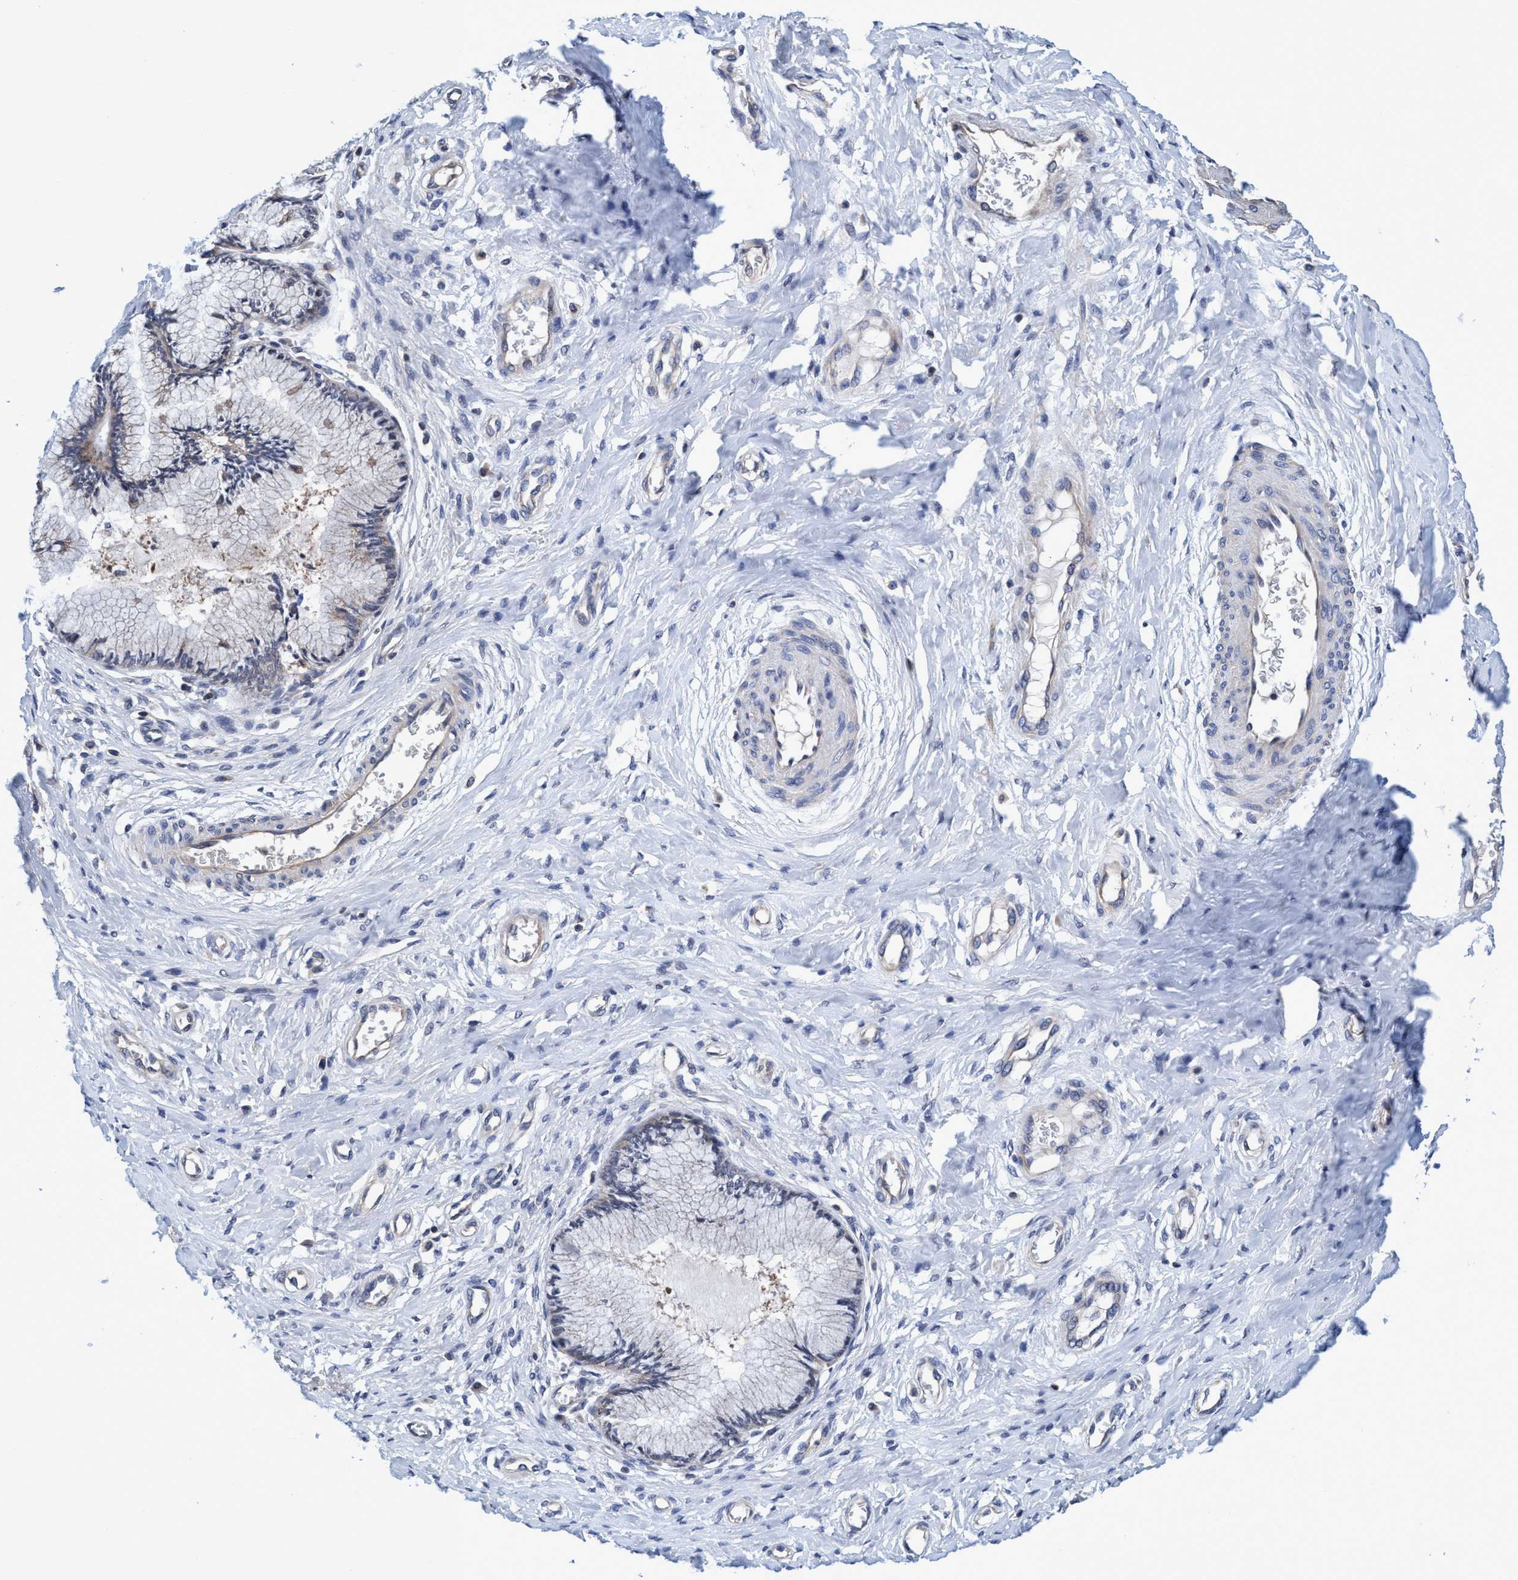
{"staining": {"intensity": "weak", "quantity": "<25%", "location": "cytoplasmic/membranous"}, "tissue": "cervix", "cell_type": "Glandular cells", "image_type": "normal", "snomed": [{"axis": "morphology", "description": "Normal tissue, NOS"}, {"axis": "topography", "description": "Cervix"}], "caption": "Immunohistochemistry (IHC) of benign human cervix exhibits no positivity in glandular cells. The staining was performed using DAB to visualize the protein expression in brown, while the nuclei were stained in blue with hematoxylin (Magnification: 20x).", "gene": "CALCOCO2", "patient": {"sex": "female", "age": 55}}